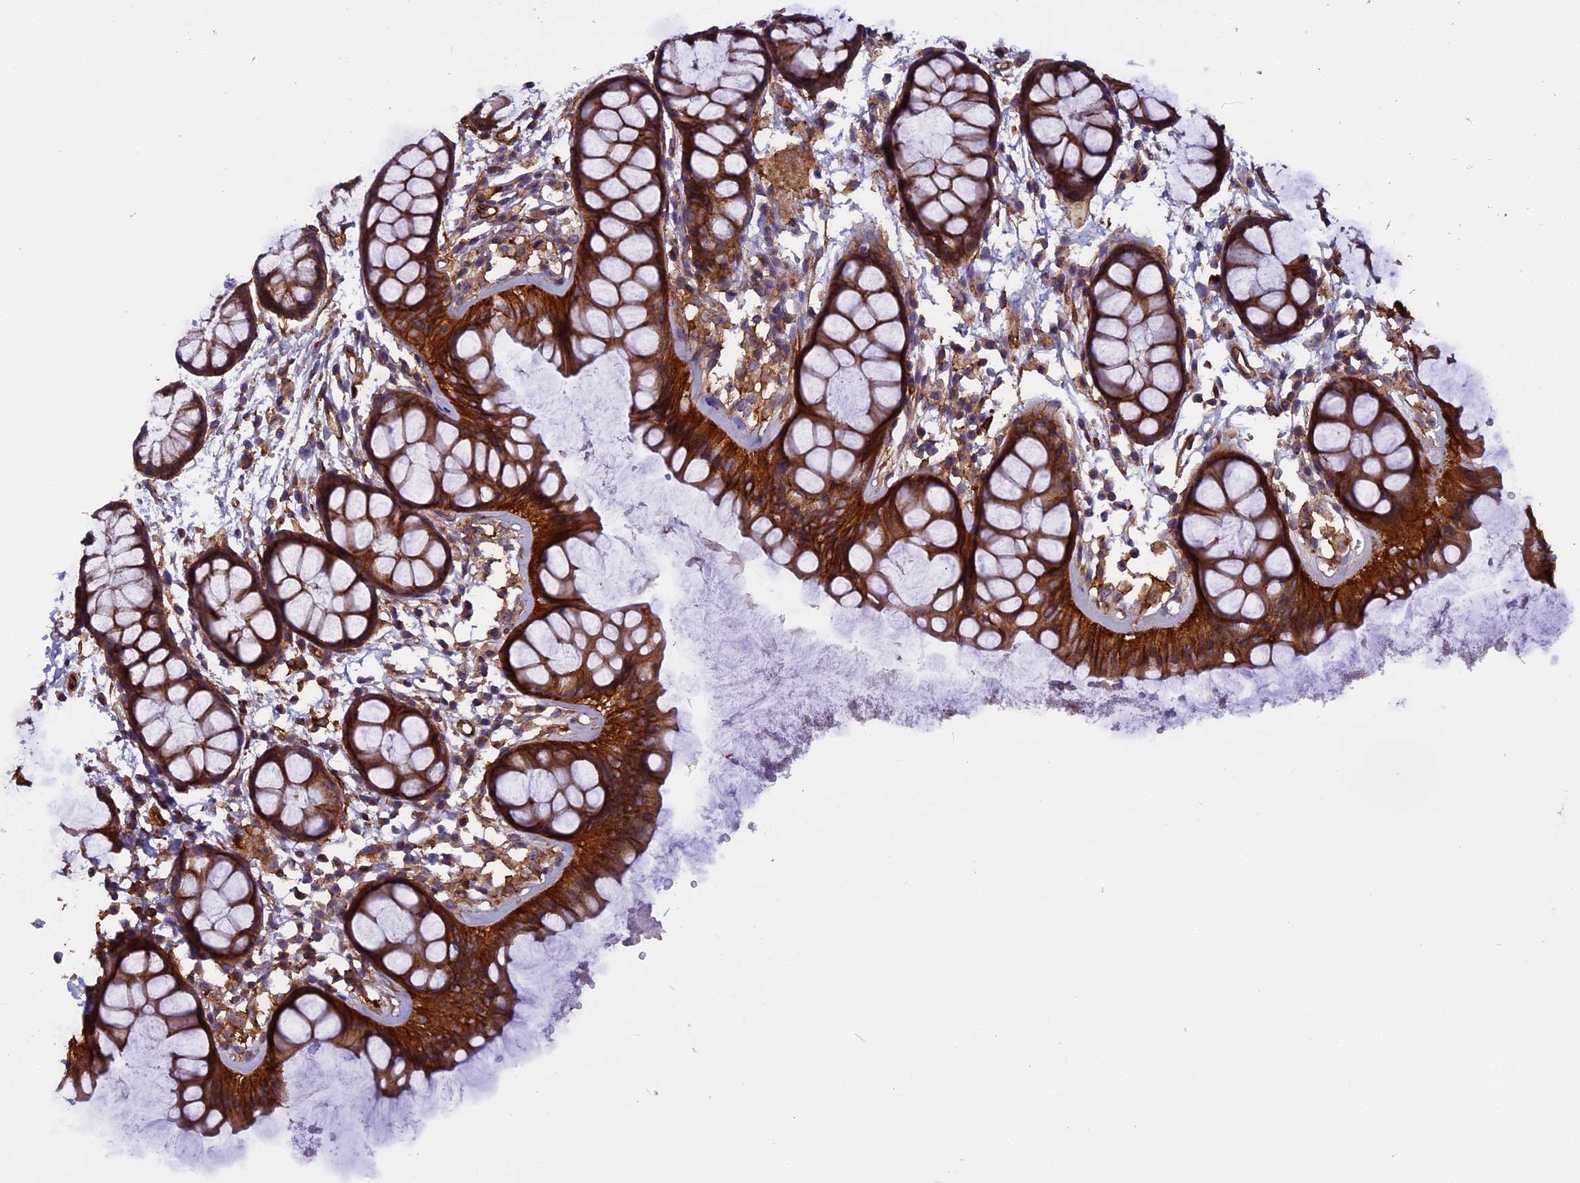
{"staining": {"intensity": "strong", "quantity": ">75%", "location": "cytoplasmic/membranous"}, "tissue": "rectum", "cell_type": "Glandular cells", "image_type": "normal", "snomed": [{"axis": "morphology", "description": "Normal tissue, NOS"}, {"axis": "topography", "description": "Rectum"}], "caption": "Rectum stained for a protein exhibits strong cytoplasmic/membranous positivity in glandular cells. Using DAB (brown) and hematoxylin (blue) stains, captured at high magnification using brightfield microscopy.", "gene": "EHBP1L1", "patient": {"sex": "female", "age": 66}}